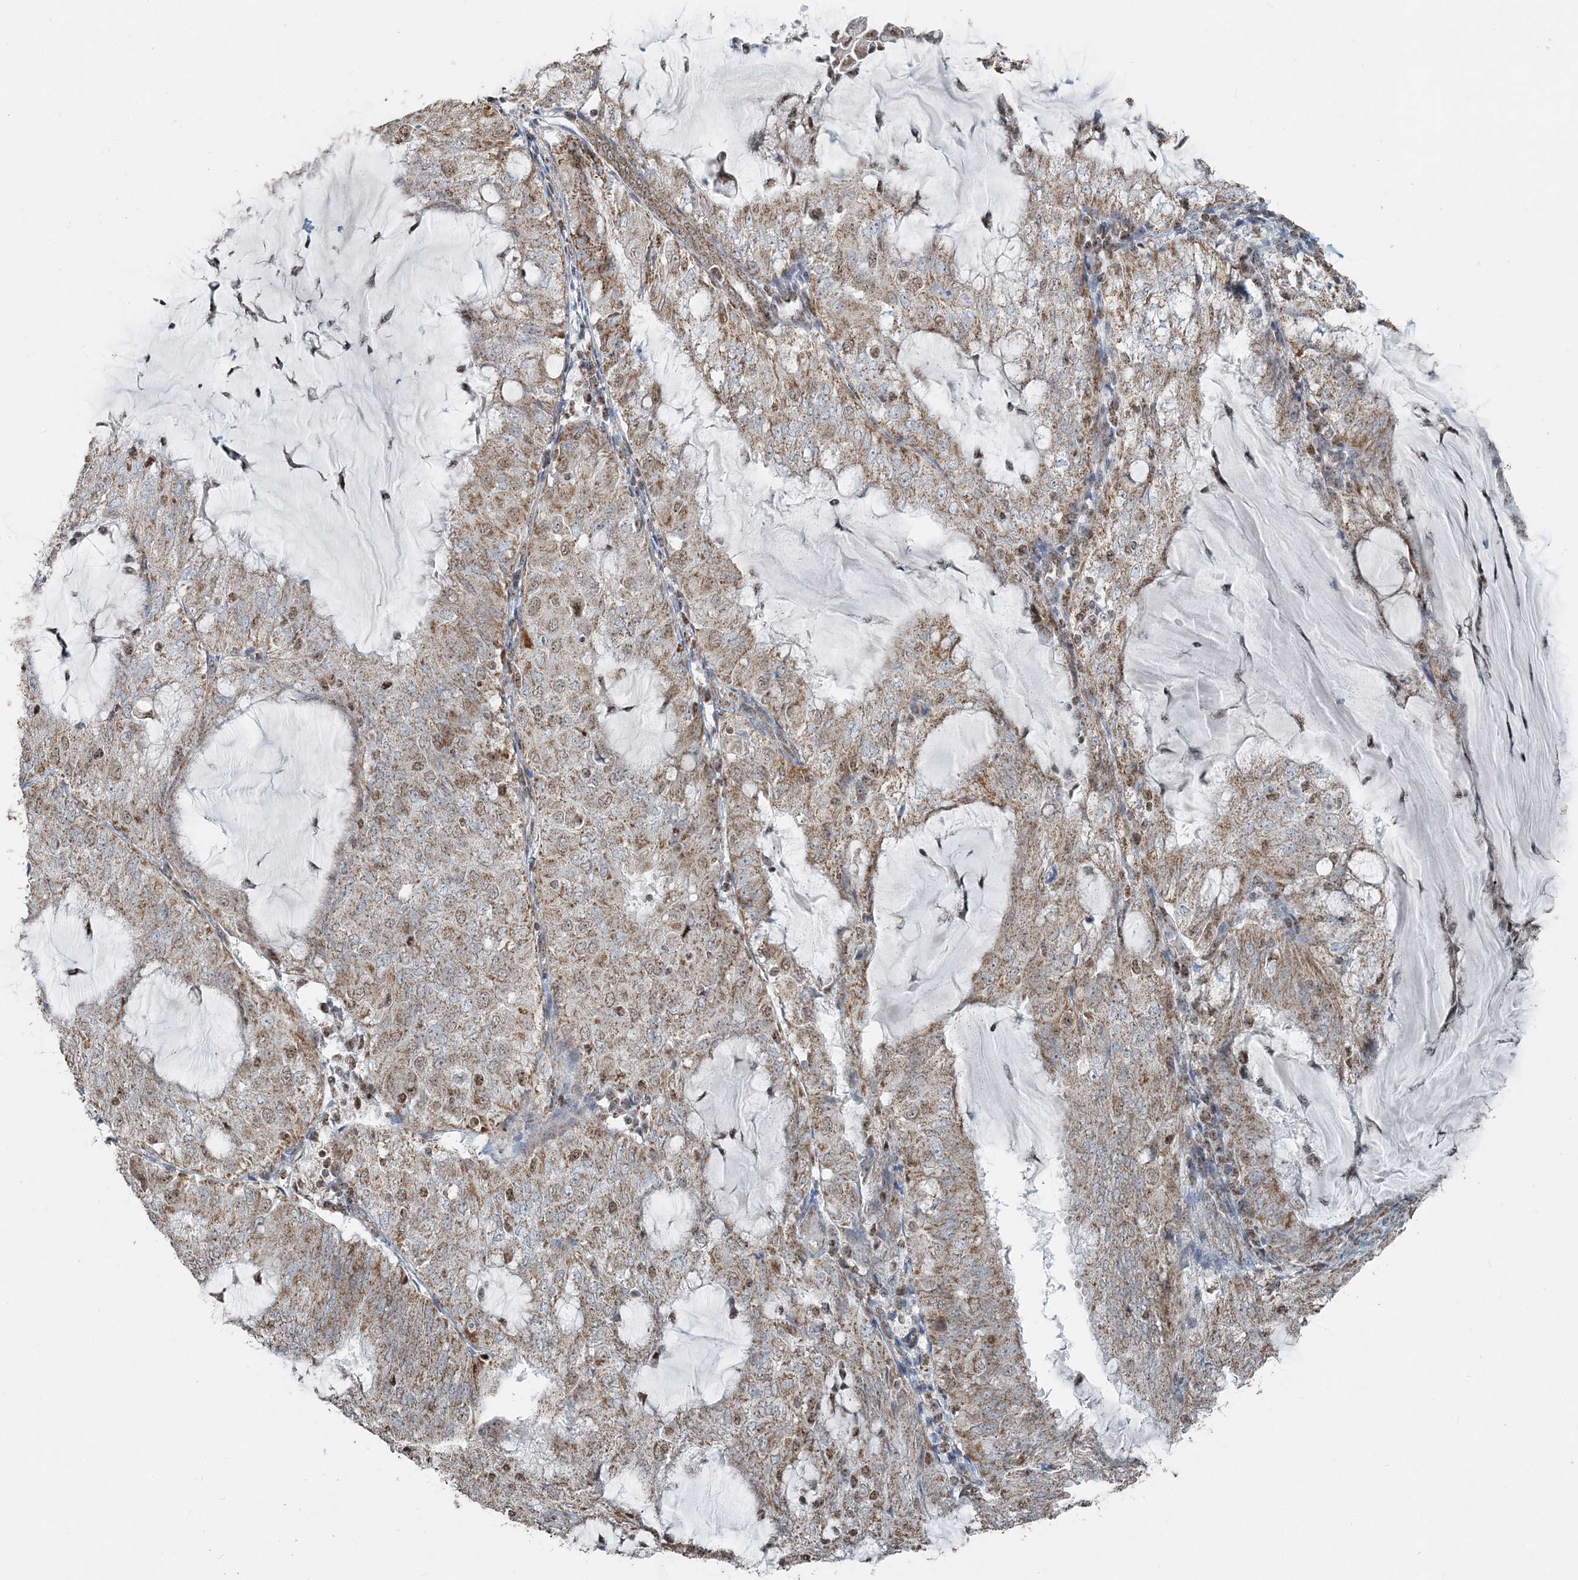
{"staining": {"intensity": "moderate", "quantity": ">75%", "location": "cytoplasmic/membranous"}, "tissue": "endometrial cancer", "cell_type": "Tumor cells", "image_type": "cancer", "snomed": [{"axis": "morphology", "description": "Adenocarcinoma, NOS"}, {"axis": "topography", "description": "Endometrium"}], "caption": "Endometrial cancer (adenocarcinoma) stained with a protein marker shows moderate staining in tumor cells.", "gene": "SUCLG1", "patient": {"sex": "female", "age": 81}}